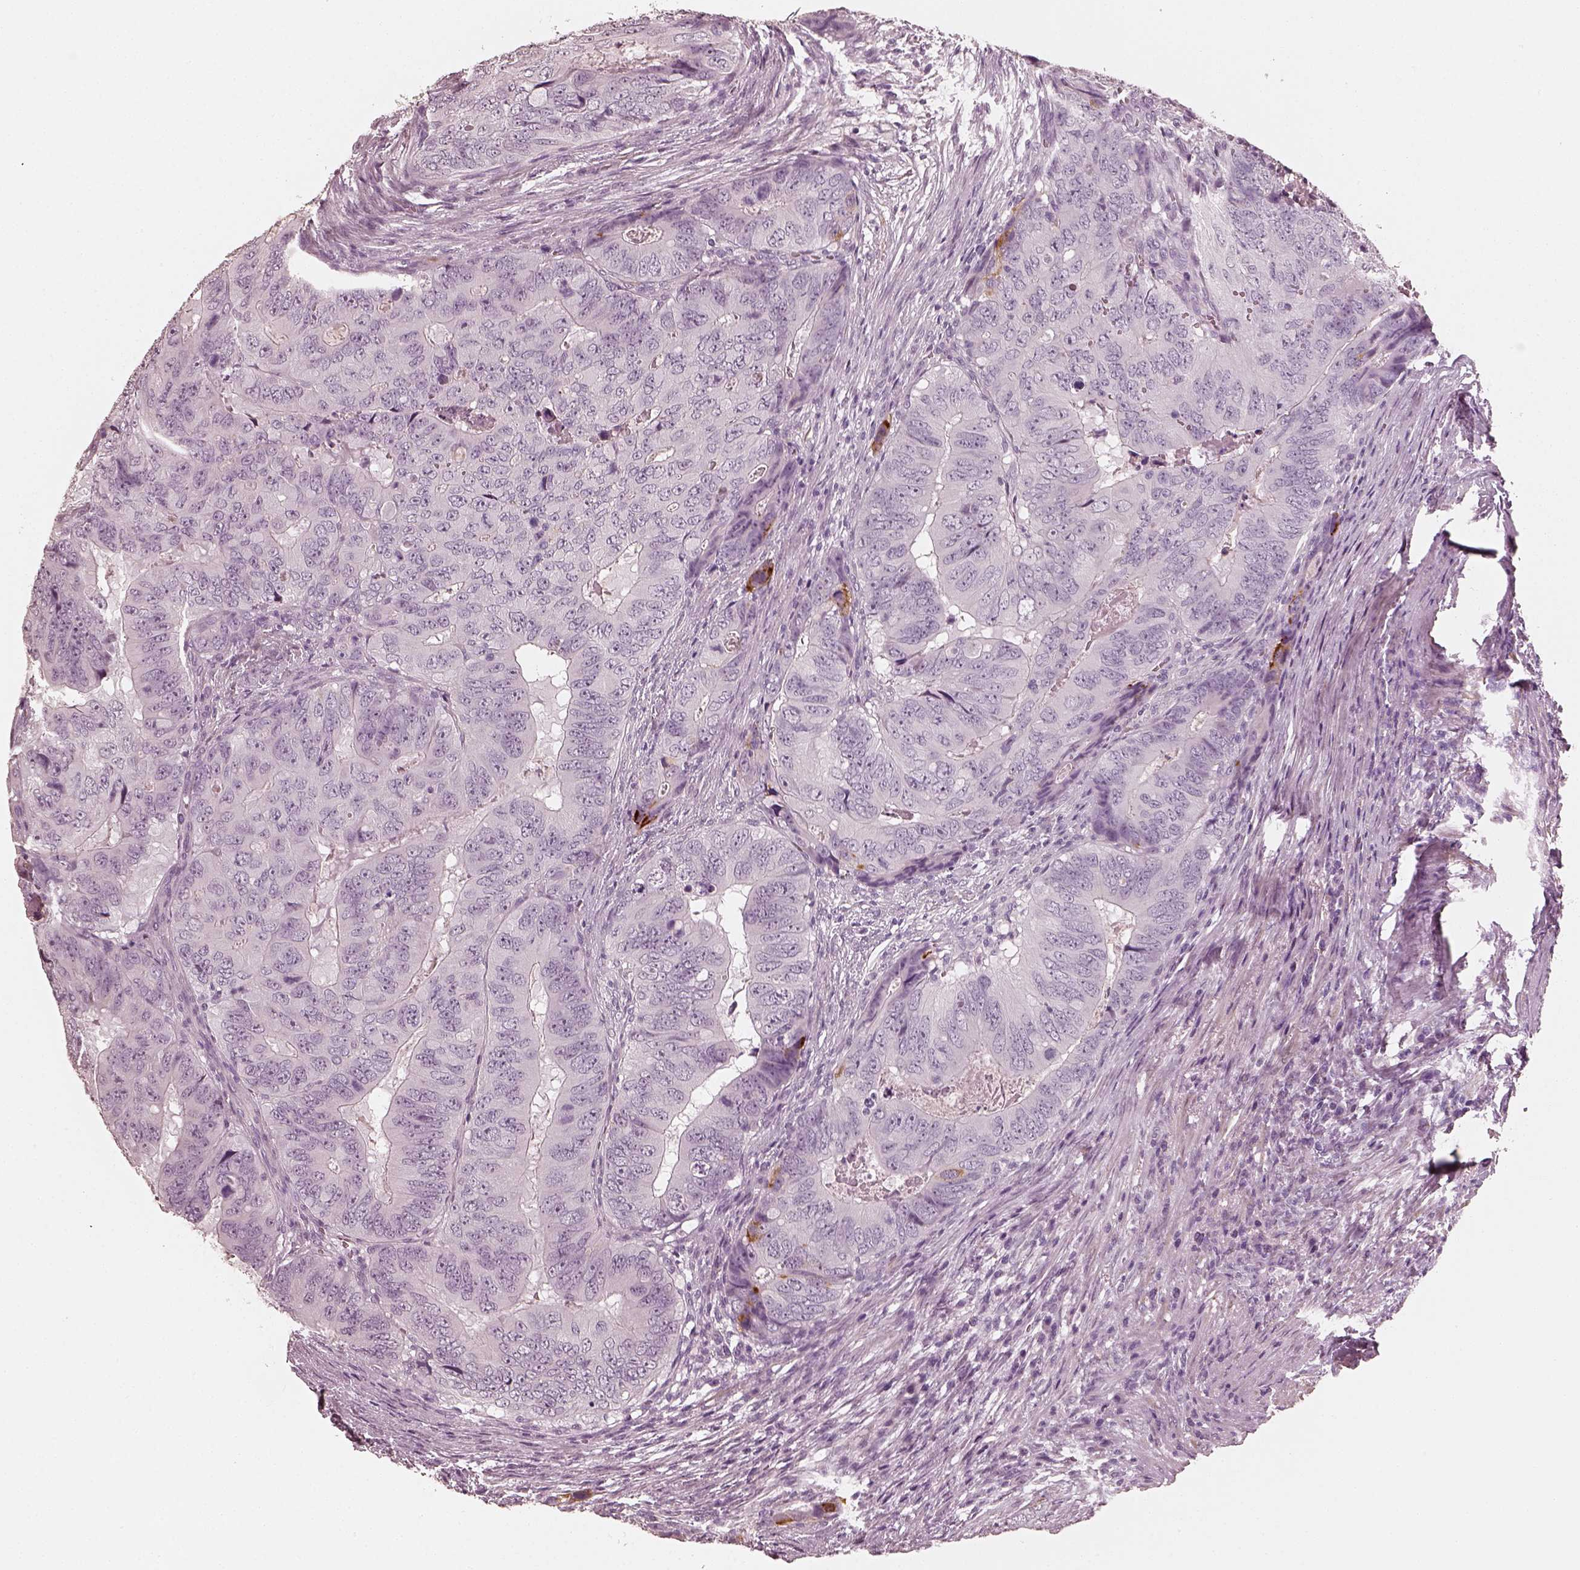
{"staining": {"intensity": "negative", "quantity": "none", "location": "none"}, "tissue": "colorectal cancer", "cell_type": "Tumor cells", "image_type": "cancer", "snomed": [{"axis": "morphology", "description": "Adenocarcinoma, NOS"}, {"axis": "topography", "description": "Colon"}], "caption": "Protein analysis of colorectal adenocarcinoma exhibits no significant positivity in tumor cells. (DAB (3,3'-diaminobenzidine) IHC with hematoxylin counter stain).", "gene": "RS1", "patient": {"sex": "male", "age": 79}}